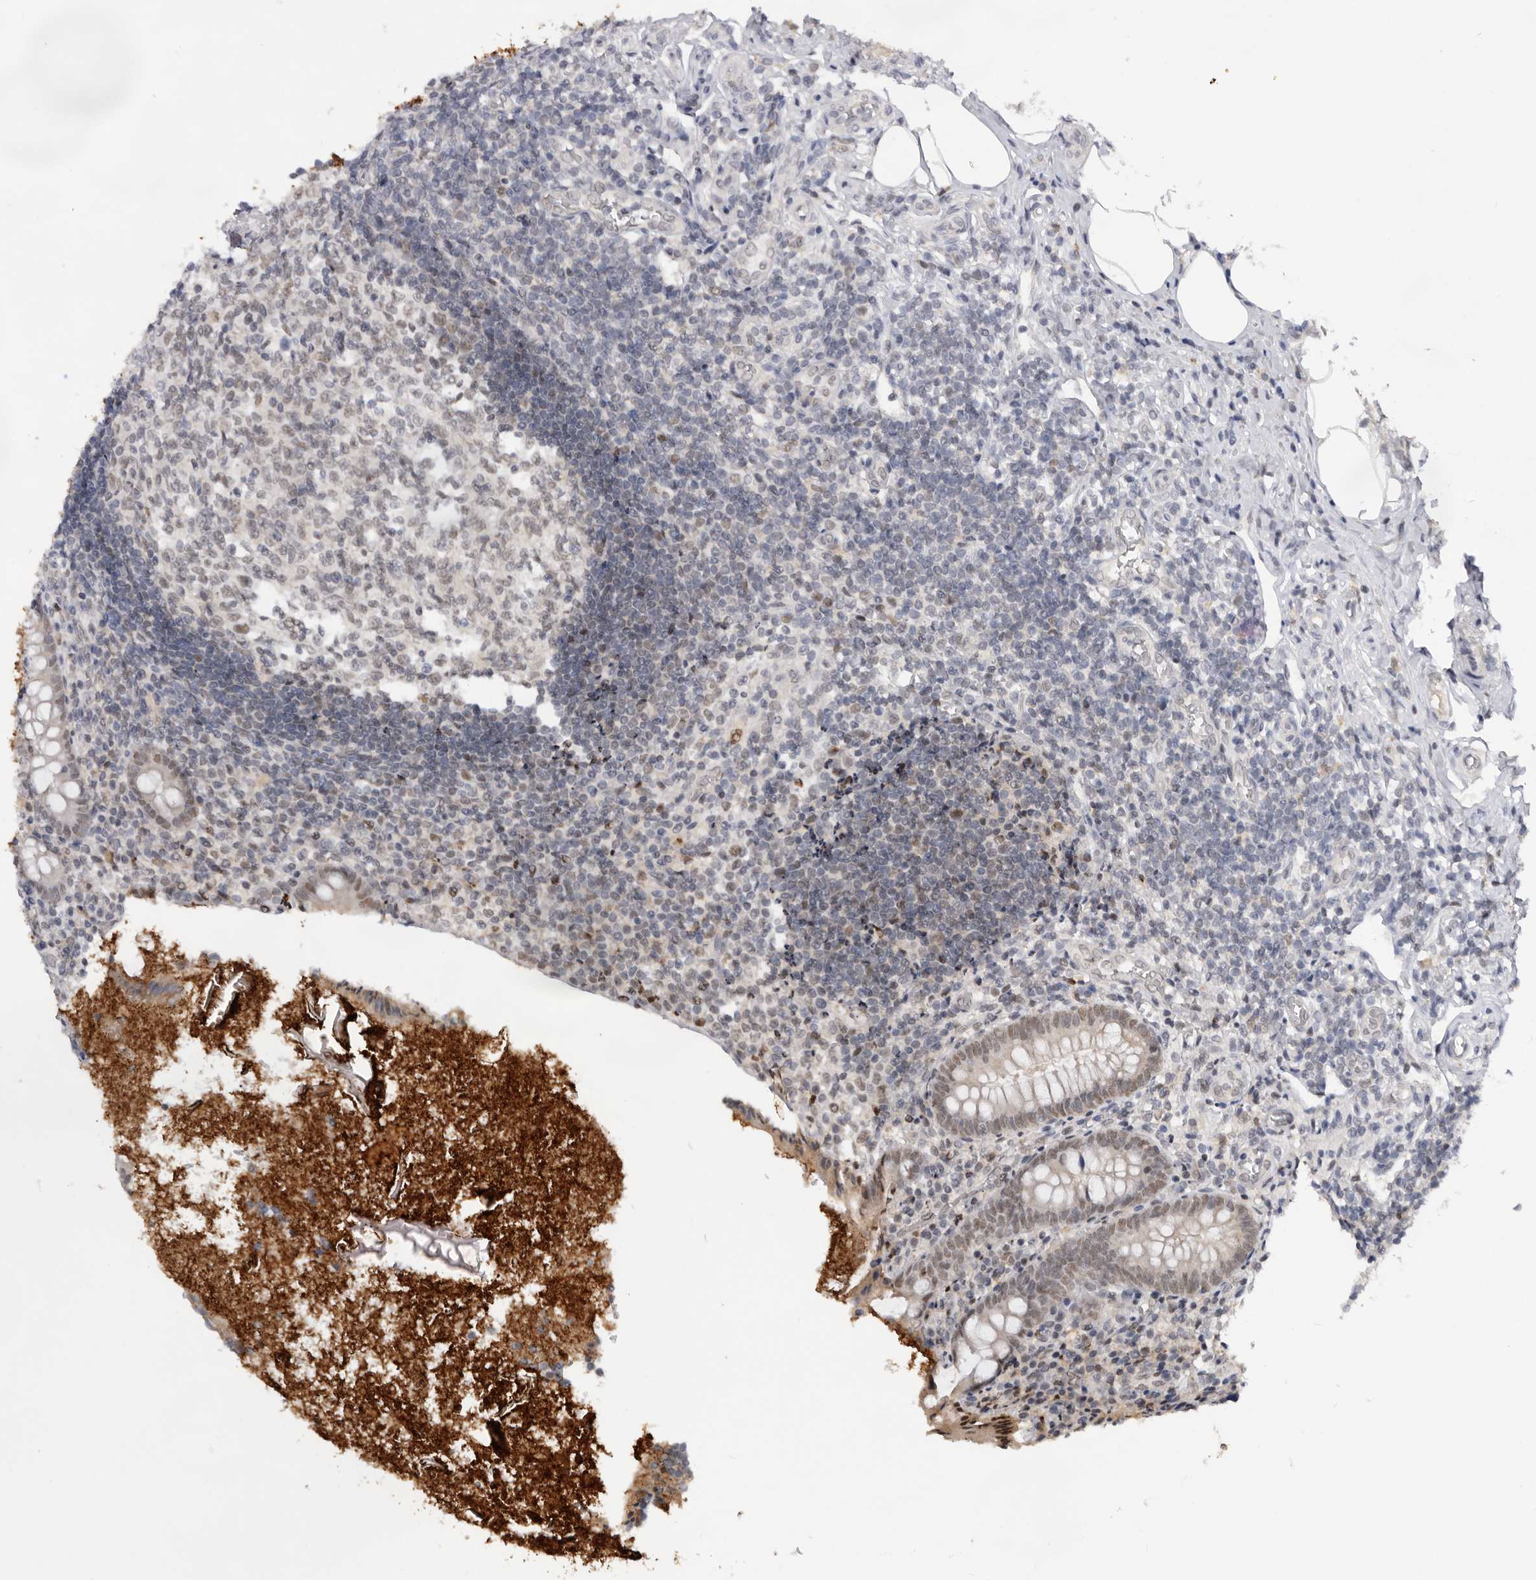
{"staining": {"intensity": "weak", "quantity": "25%-75%", "location": "nuclear"}, "tissue": "appendix", "cell_type": "Glandular cells", "image_type": "normal", "snomed": [{"axis": "morphology", "description": "Normal tissue, NOS"}, {"axis": "topography", "description": "Appendix"}], "caption": "Immunohistochemistry (IHC) of normal human appendix displays low levels of weak nuclear positivity in approximately 25%-75% of glandular cells.", "gene": "BRCA2", "patient": {"sex": "female", "age": 17}}